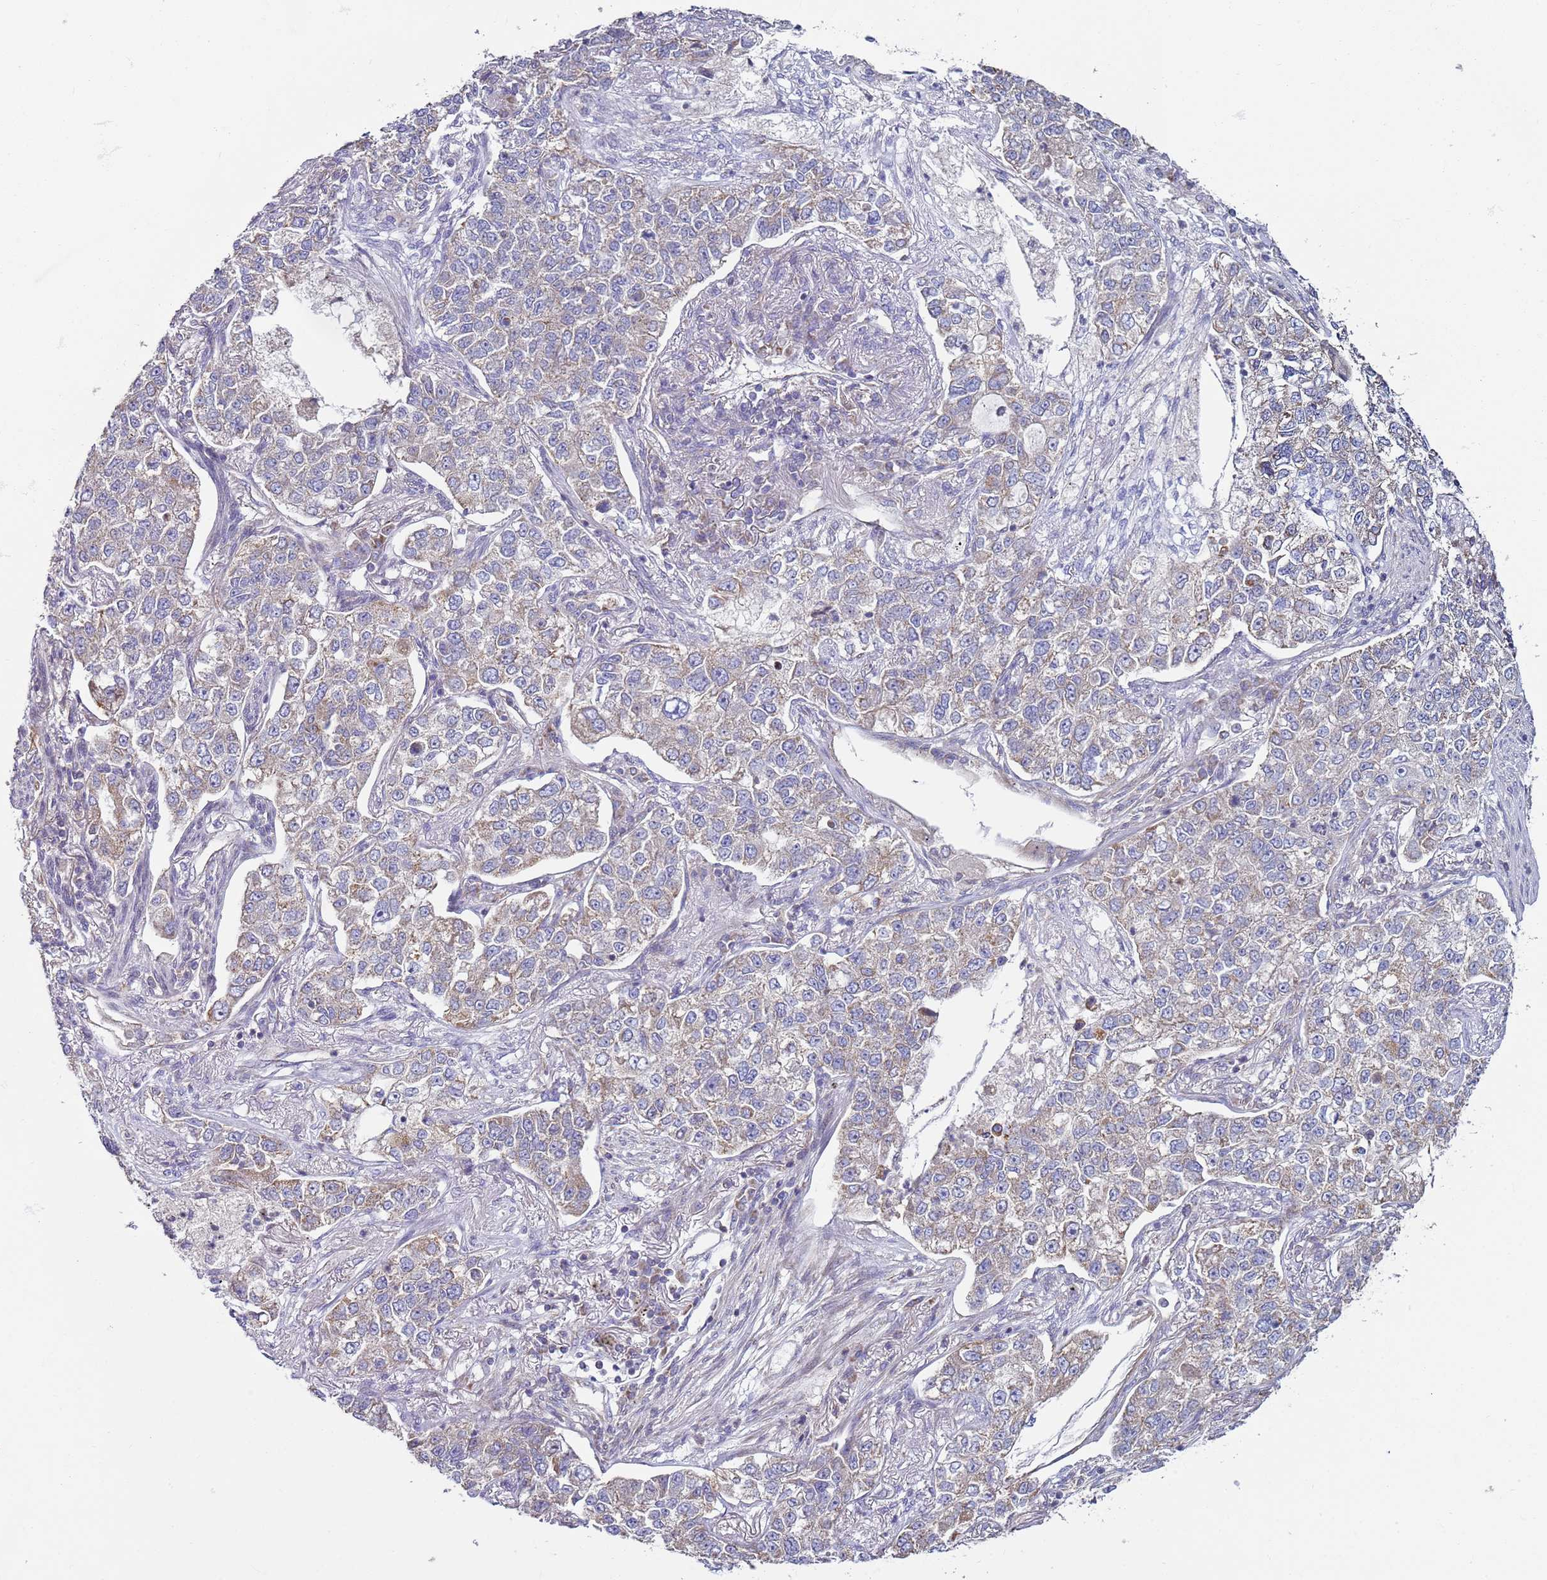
{"staining": {"intensity": "weak", "quantity": "<25%", "location": "cytoplasmic/membranous"}, "tissue": "lung cancer", "cell_type": "Tumor cells", "image_type": "cancer", "snomed": [{"axis": "morphology", "description": "Adenocarcinoma, NOS"}, {"axis": "topography", "description": "Lung"}], "caption": "Immunohistochemical staining of human lung cancer demonstrates no significant positivity in tumor cells.", "gene": "DIP2B", "patient": {"sex": "male", "age": 49}}